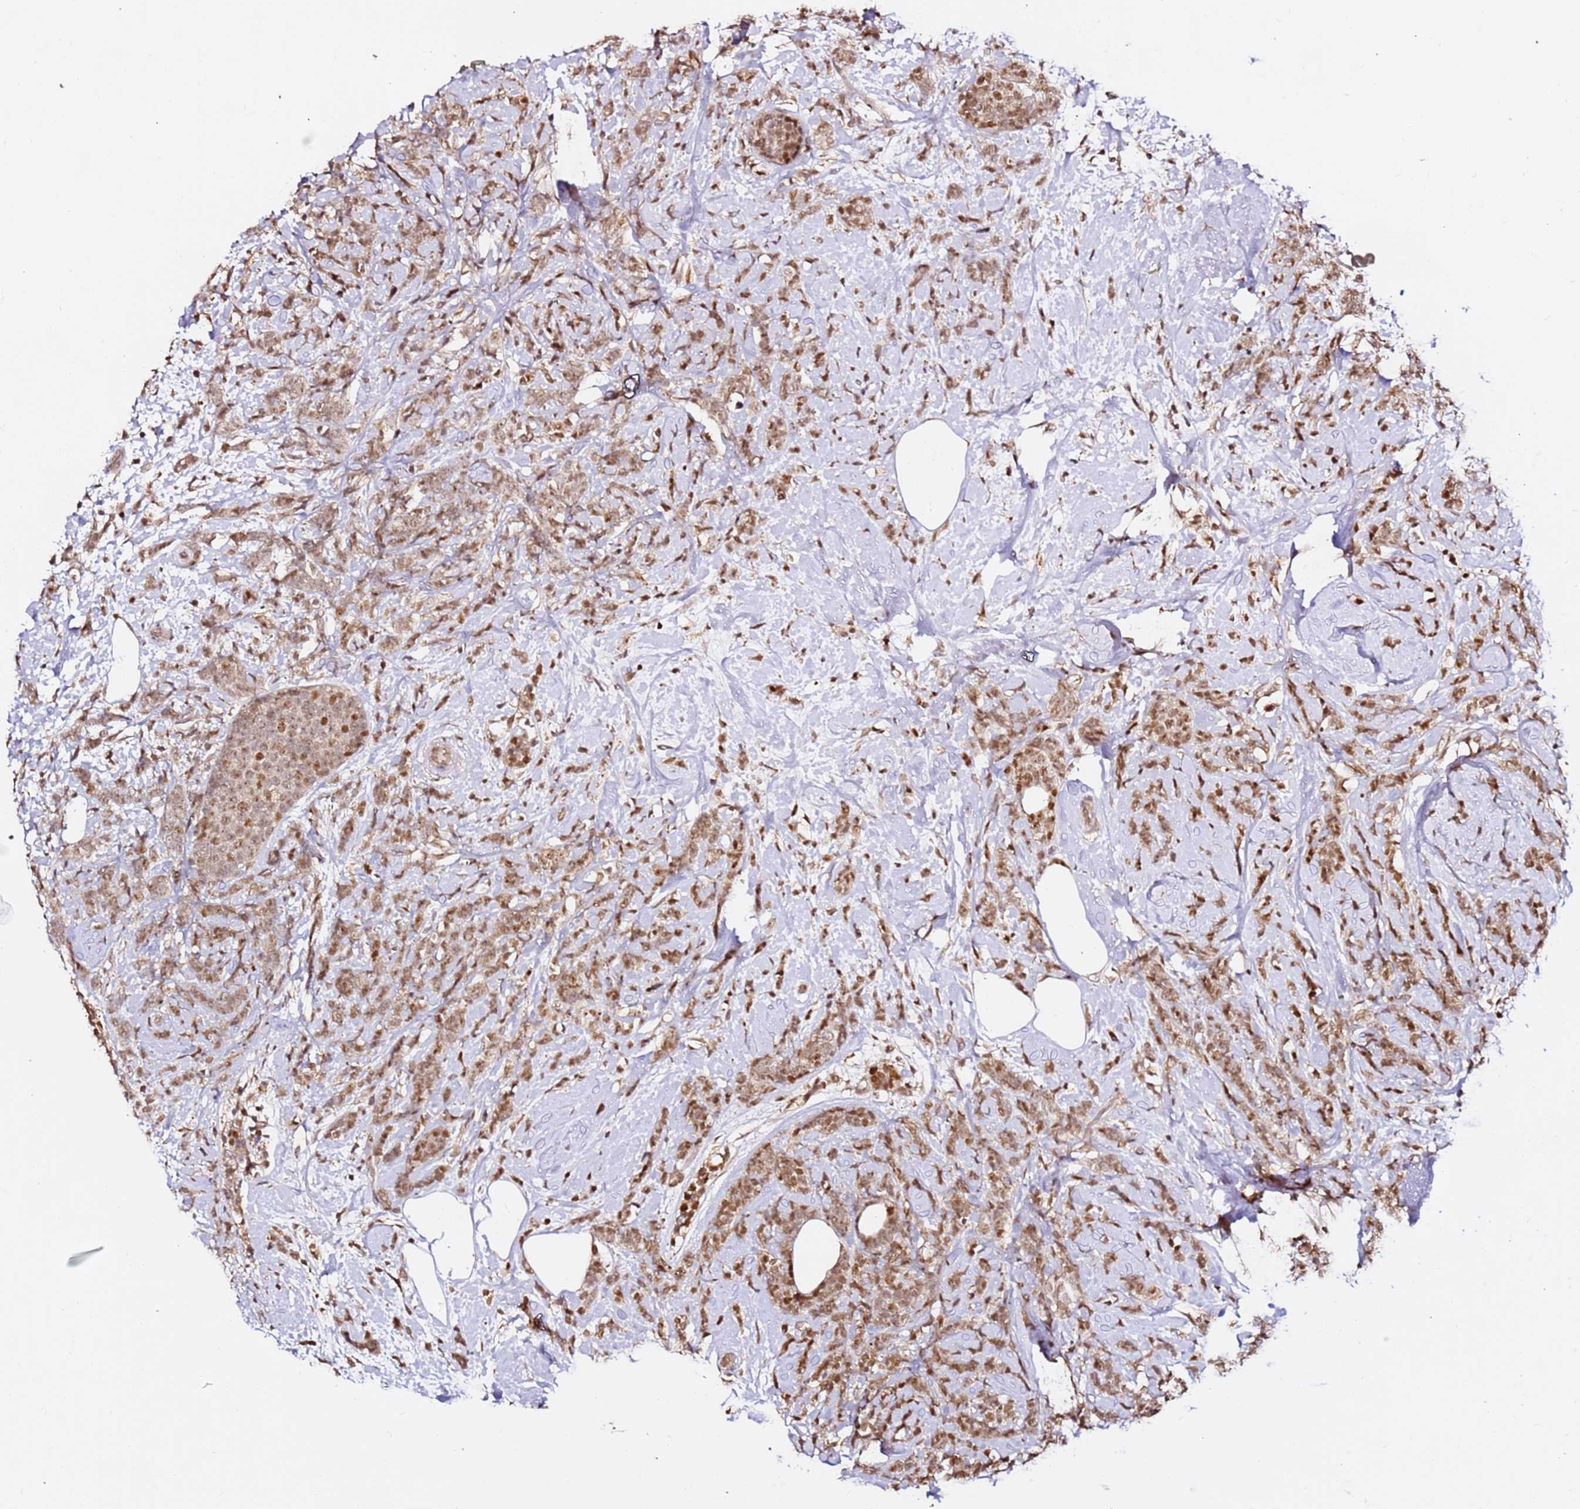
{"staining": {"intensity": "moderate", "quantity": ">75%", "location": "nuclear"}, "tissue": "breast cancer", "cell_type": "Tumor cells", "image_type": "cancer", "snomed": [{"axis": "morphology", "description": "Lobular carcinoma"}, {"axis": "topography", "description": "Breast"}], "caption": "Breast cancer (lobular carcinoma) tissue displays moderate nuclear positivity in approximately >75% of tumor cells", "gene": "OR5V1", "patient": {"sex": "female", "age": 58}}